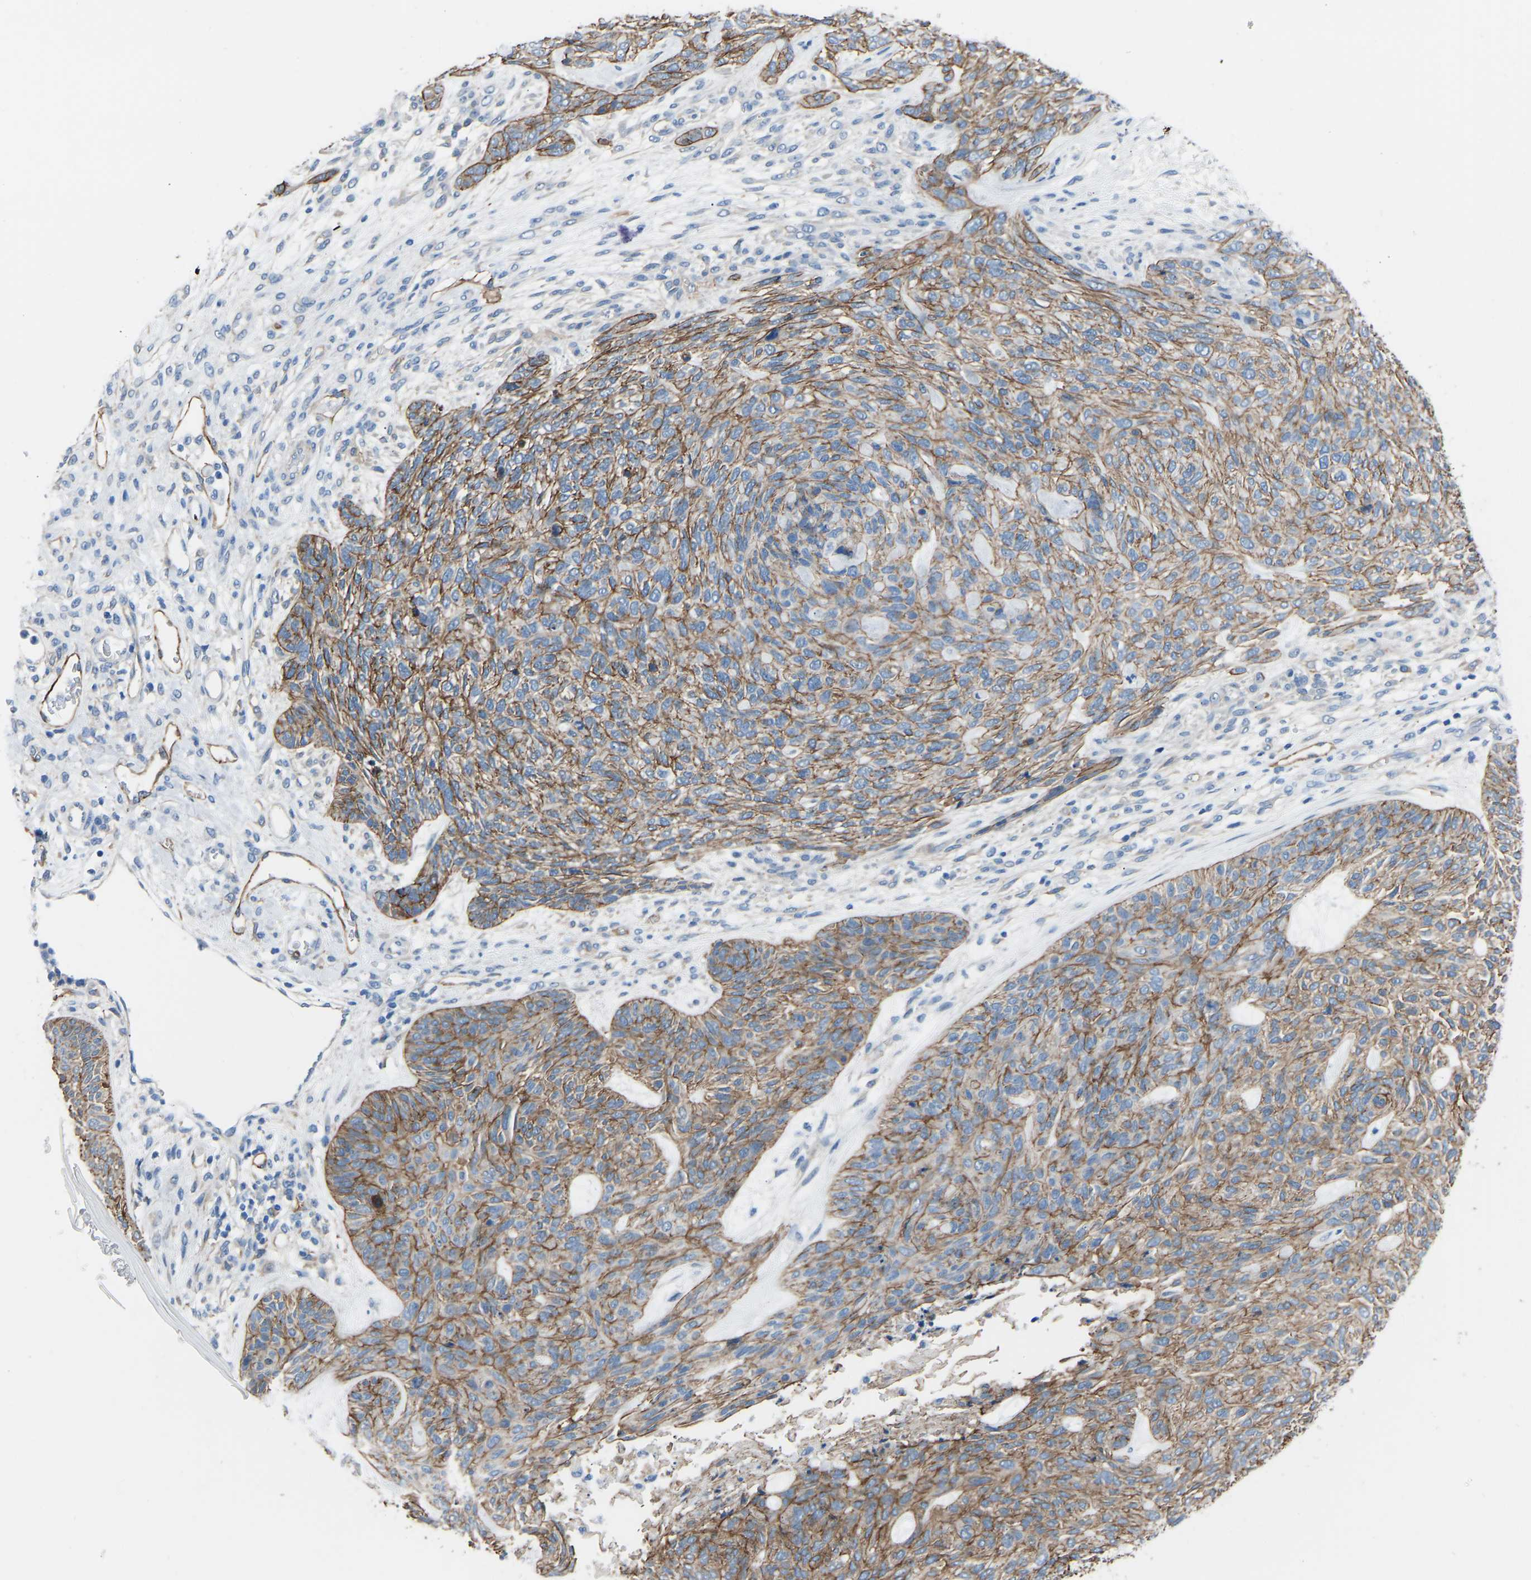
{"staining": {"intensity": "moderate", "quantity": ">75%", "location": "cytoplasmic/membranous"}, "tissue": "skin cancer", "cell_type": "Tumor cells", "image_type": "cancer", "snomed": [{"axis": "morphology", "description": "Basal cell carcinoma"}, {"axis": "topography", "description": "Skin"}], "caption": "The image displays staining of basal cell carcinoma (skin), revealing moderate cytoplasmic/membranous protein expression (brown color) within tumor cells.", "gene": "MYH10", "patient": {"sex": "male", "age": 55}}